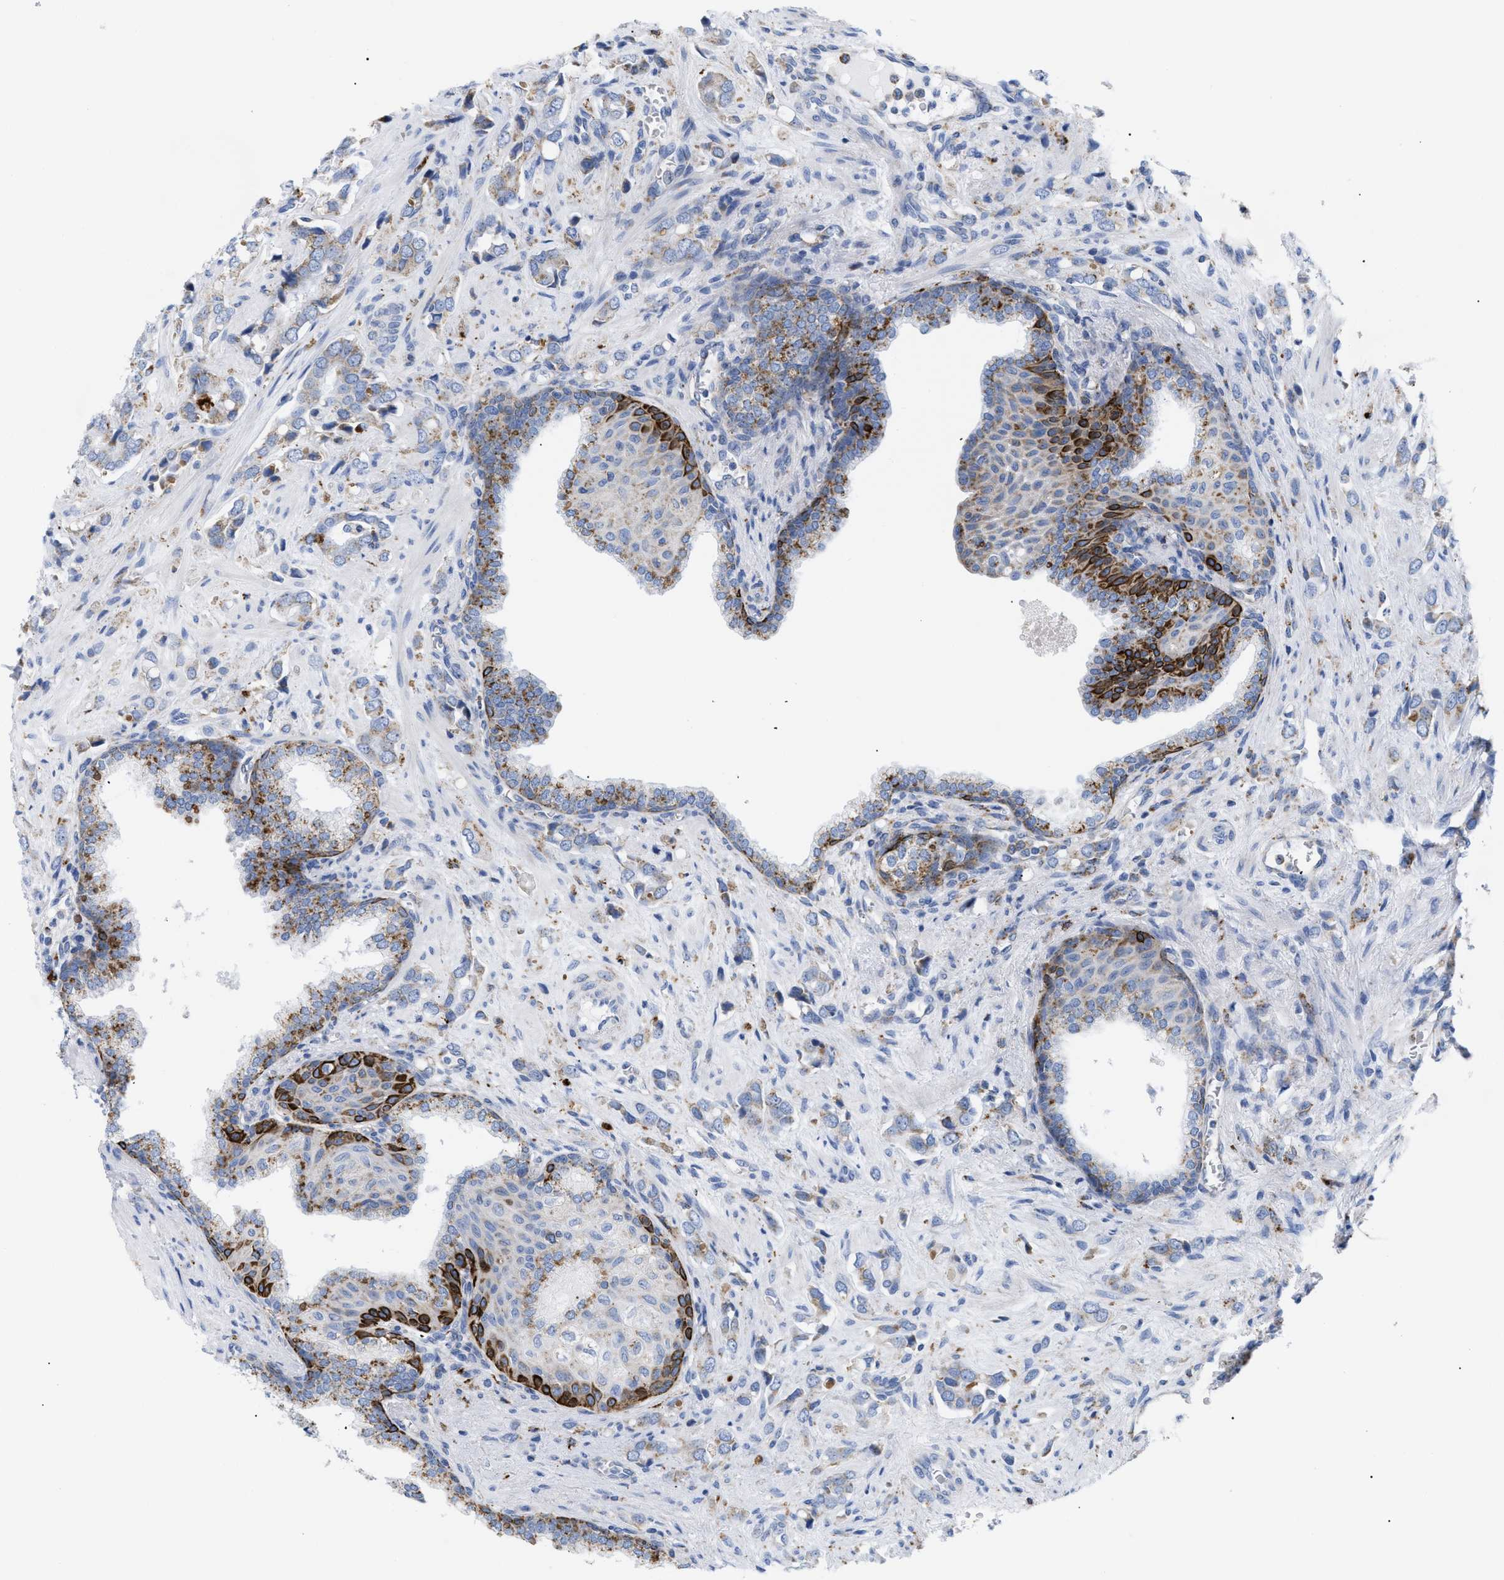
{"staining": {"intensity": "moderate", "quantity": "<25%", "location": "cytoplasmic/membranous"}, "tissue": "prostate cancer", "cell_type": "Tumor cells", "image_type": "cancer", "snomed": [{"axis": "morphology", "description": "Adenocarcinoma, High grade"}, {"axis": "topography", "description": "Prostate"}], "caption": "Immunohistochemical staining of human prostate cancer (adenocarcinoma (high-grade)) reveals moderate cytoplasmic/membranous protein positivity in about <25% of tumor cells.", "gene": "DRAM2", "patient": {"sex": "male", "age": 52}}